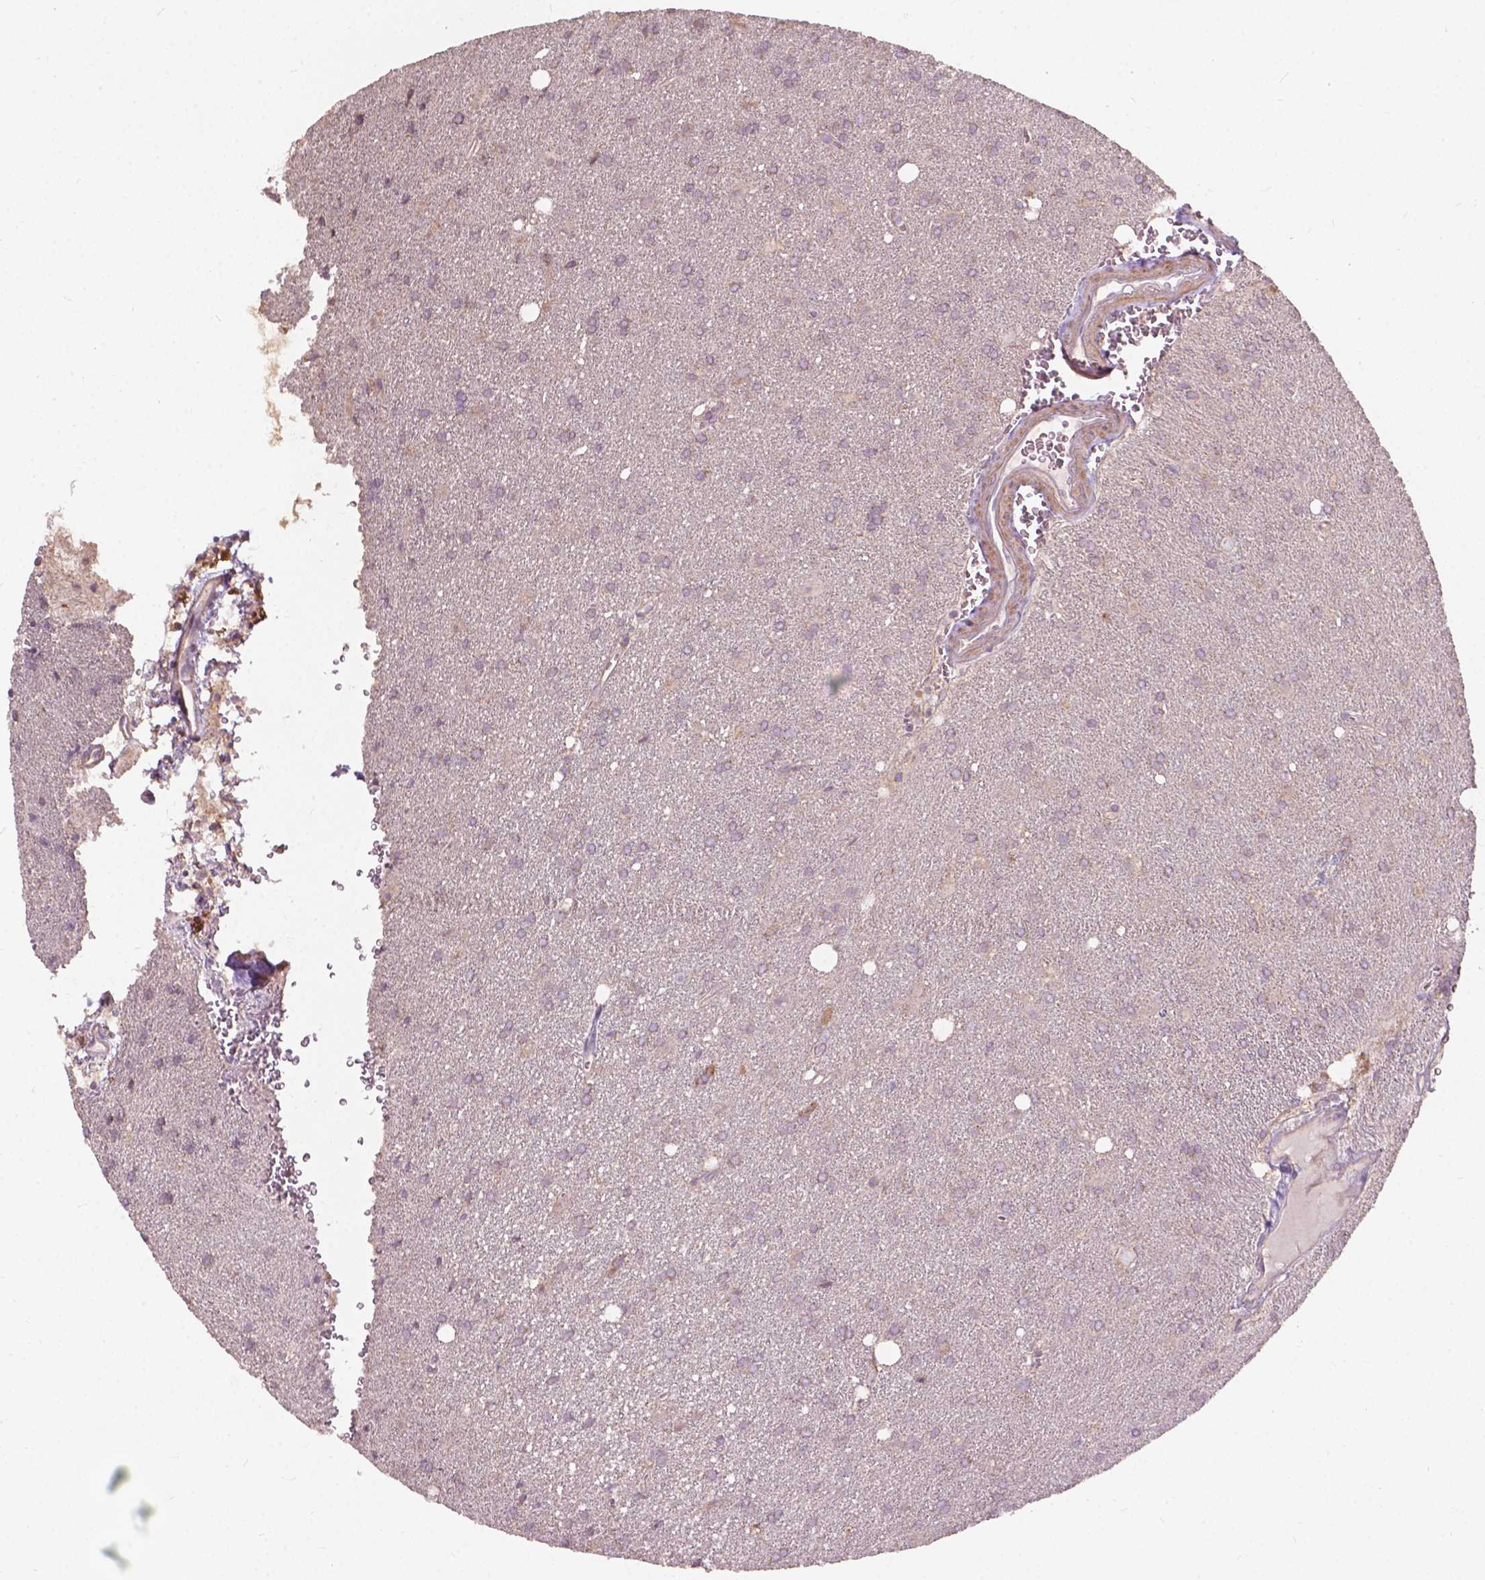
{"staining": {"intensity": "weak", "quantity": "<25%", "location": "cytoplasmic/membranous"}, "tissue": "glioma", "cell_type": "Tumor cells", "image_type": "cancer", "snomed": [{"axis": "morphology", "description": "Glioma, malignant, Low grade"}, {"axis": "topography", "description": "Brain"}], "caption": "This is a image of IHC staining of malignant glioma (low-grade), which shows no expression in tumor cells.", "gene": "NDUFA10", "patient": {"sex": "male", "age": 58}}